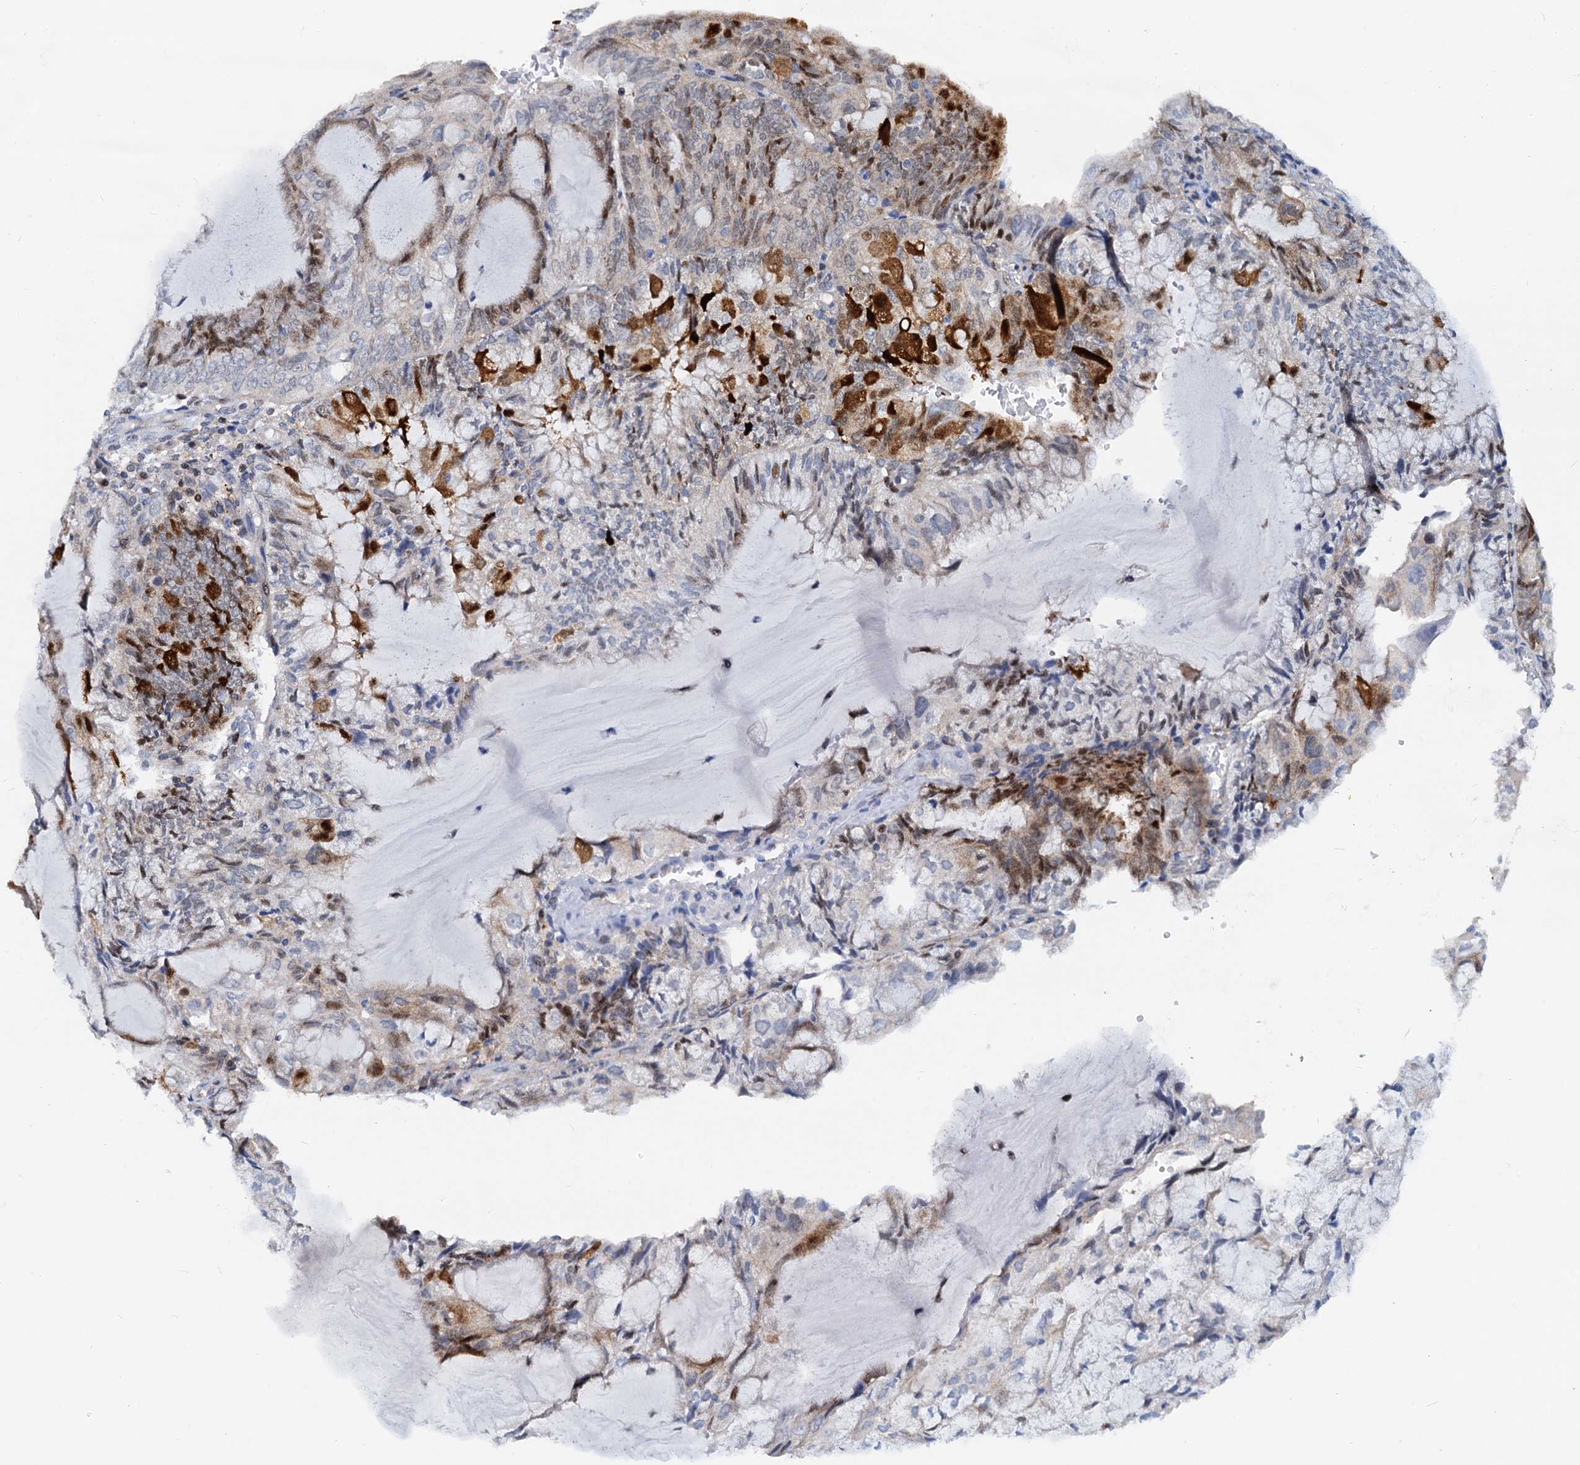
{"staining": {"intensity": "strong", "quantity": "25%-75%", "location": "cytoplasmic/membranous,nuclear"}, "tissue": "endometrial cancer", "cell_type": "Tumor cells", "image_type": "cancer", "snomed": [{"axis": "morphology", "description": "Adenocarcinoma, NOS"}, {"axis": "topography", "description": "Endometrium"}], "caption": "DAB immunohistochemical staining of endometrial adenocarcinoma demonstrates strong cytoplasmic/membranous and nuclear protein positivity in approximately 25%-75% of tumor cells.", "gene": "PTGES3", "patient": {"sex": "female", "age": 81}}